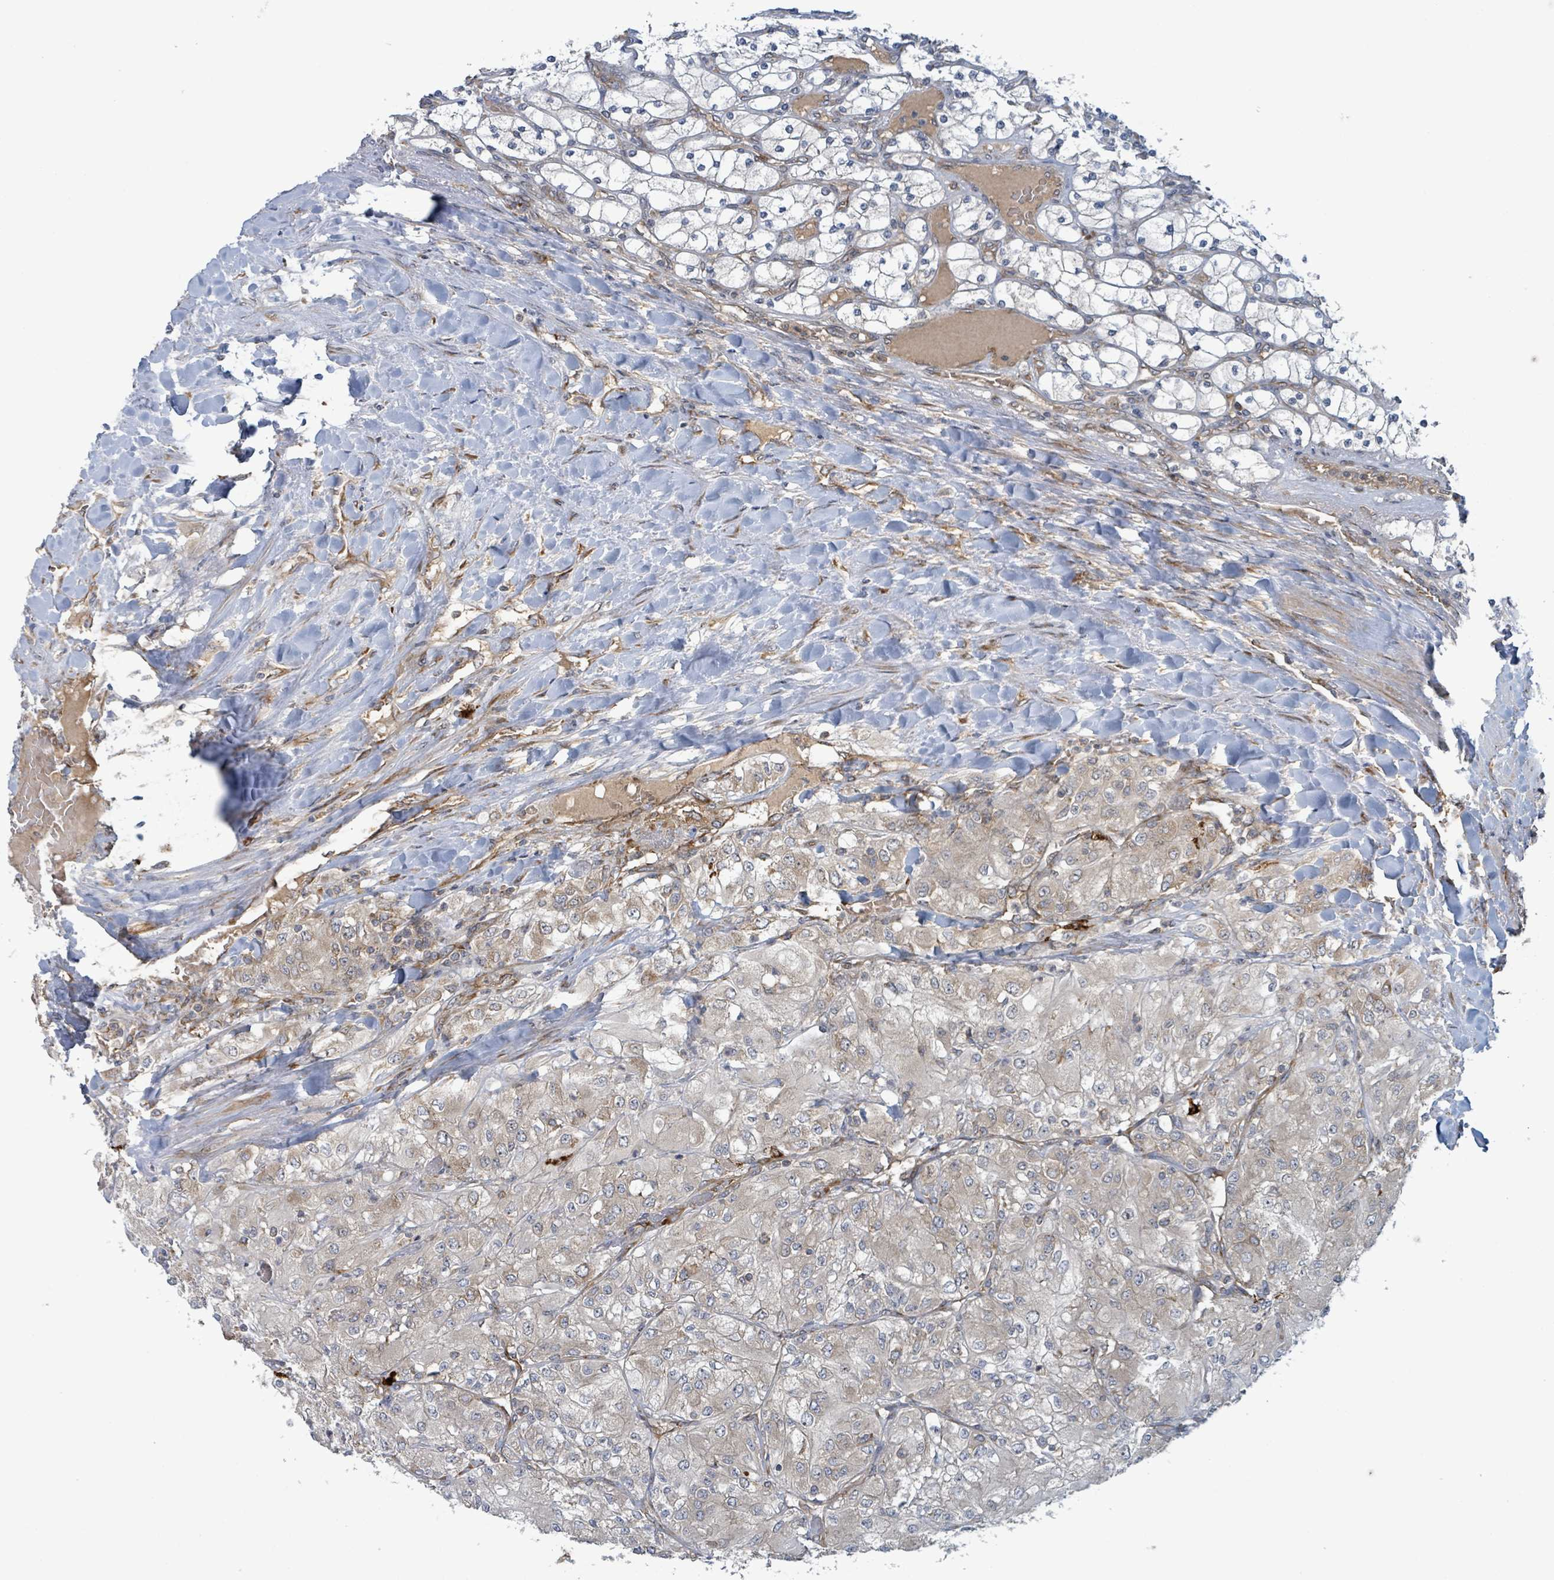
{"staining": {"intensity": "weak", "quantity": "<25%", "location": "cytoplasmic/membranous"}, "tissue": "renal cancer", "cell_type": "Tumor cells", "image_type": "cancer", "snomed": [{"axis": "morphology", "description": "Adenocarcinoma, NOS"}, {"axis": "topography", "description": "Kidney"}], "caption": "Tumor cells are negative for protein expression in human renal cancer.", "gene": "OR51E1", "patient": {"sex": "male", "age": 80}}